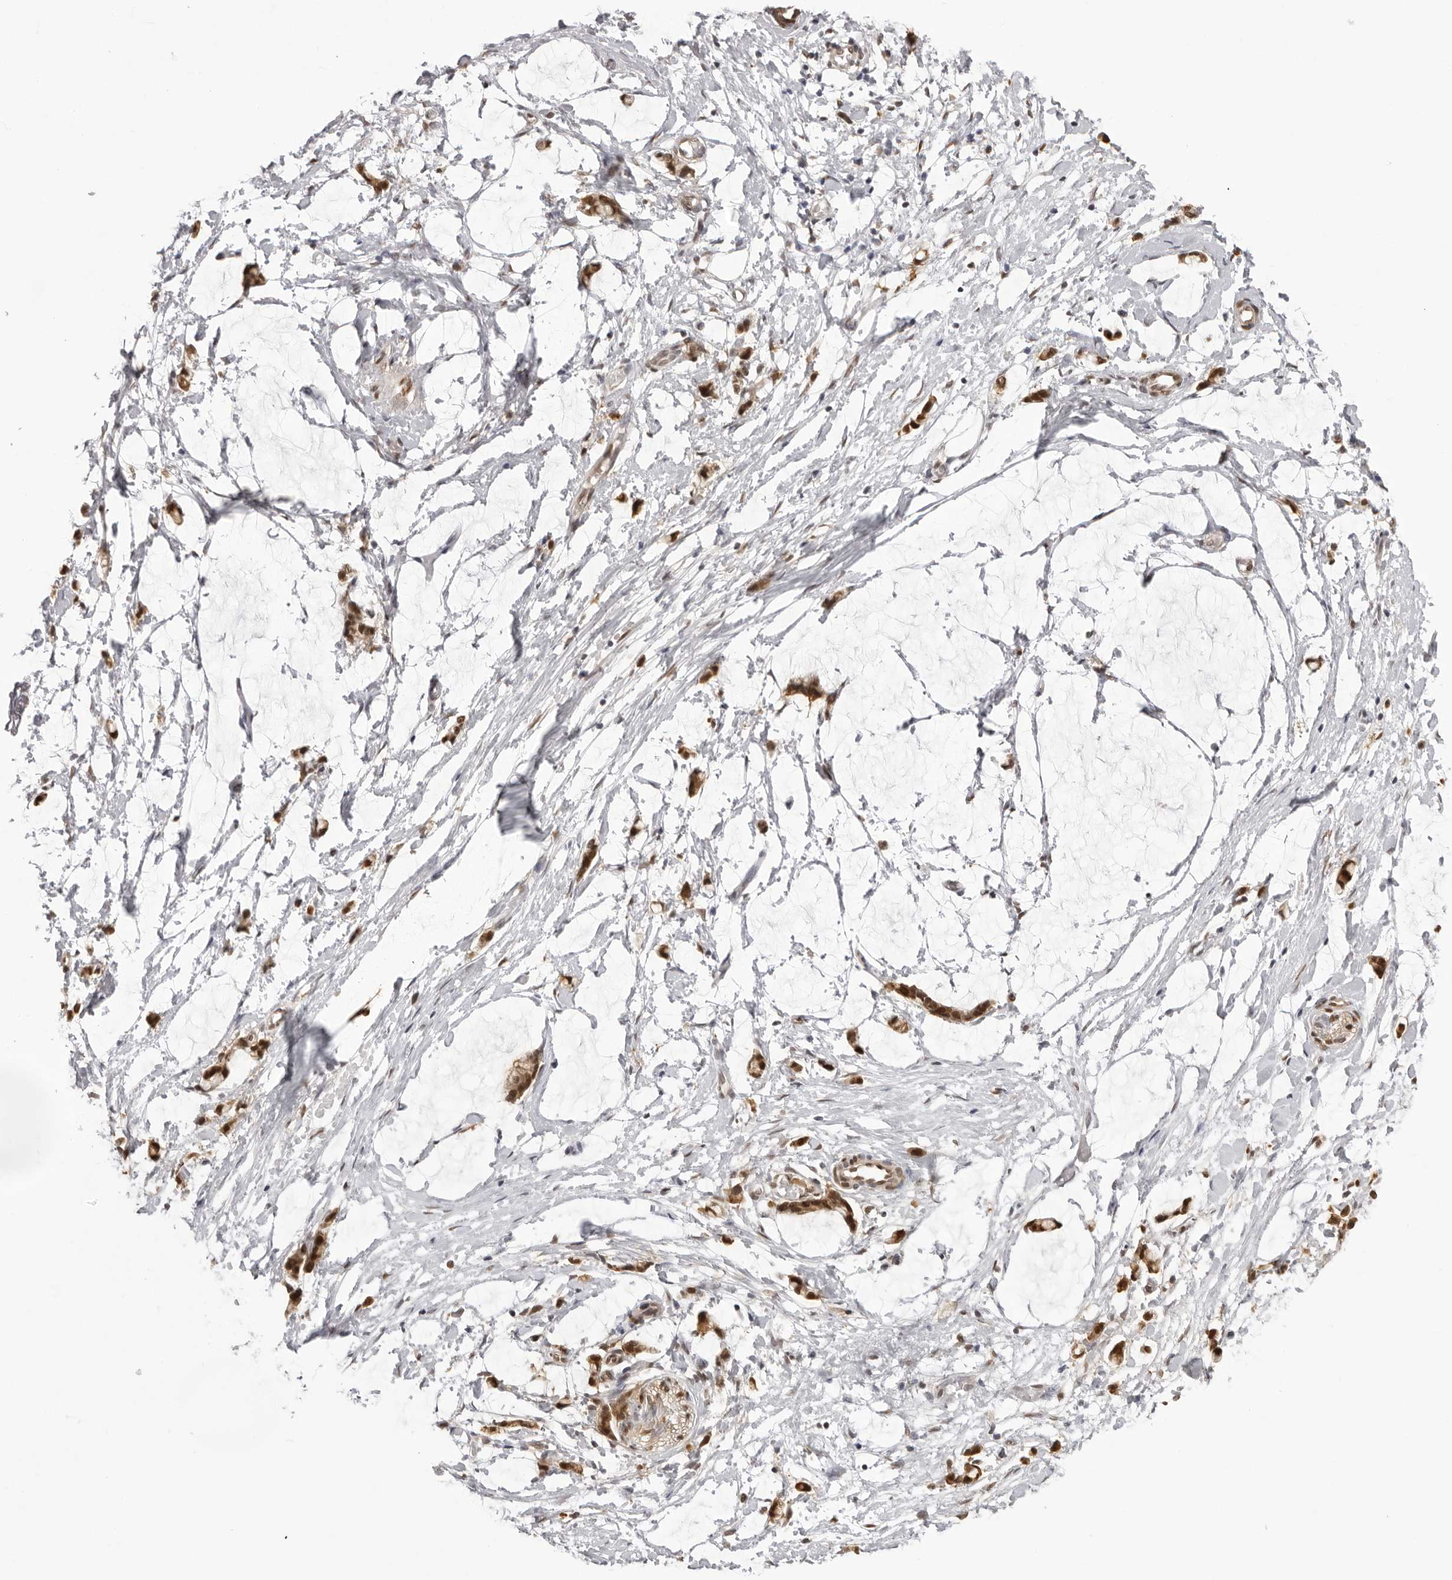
{"staining": {"intensity": "negative", "quantity": "none", "location": "none"}, "tissue": "adipose tissue", "cell_type": "Adipocytes", "image_type": "normal", "snomed": [{"axis": "morphology", "description": "Normal tissue, NOS"}, {"axis": "morphology", "description": "Adenocarcinoma, NOS"}, {"axis": "topography", "description": "Smooth muscle"}, {"axis": "topography", "description": "Colon"}], "caption": "IHC photomicrograph of unremarkable adipose tissue: adipose tissue stained with DAB (3,3'-diaminobenzidine) displays no significant protein positivity in adipocytes. Nuclei are stained in blue.", "gene": "HSPA4", "patient": {"sex": "male", "age": 14}}